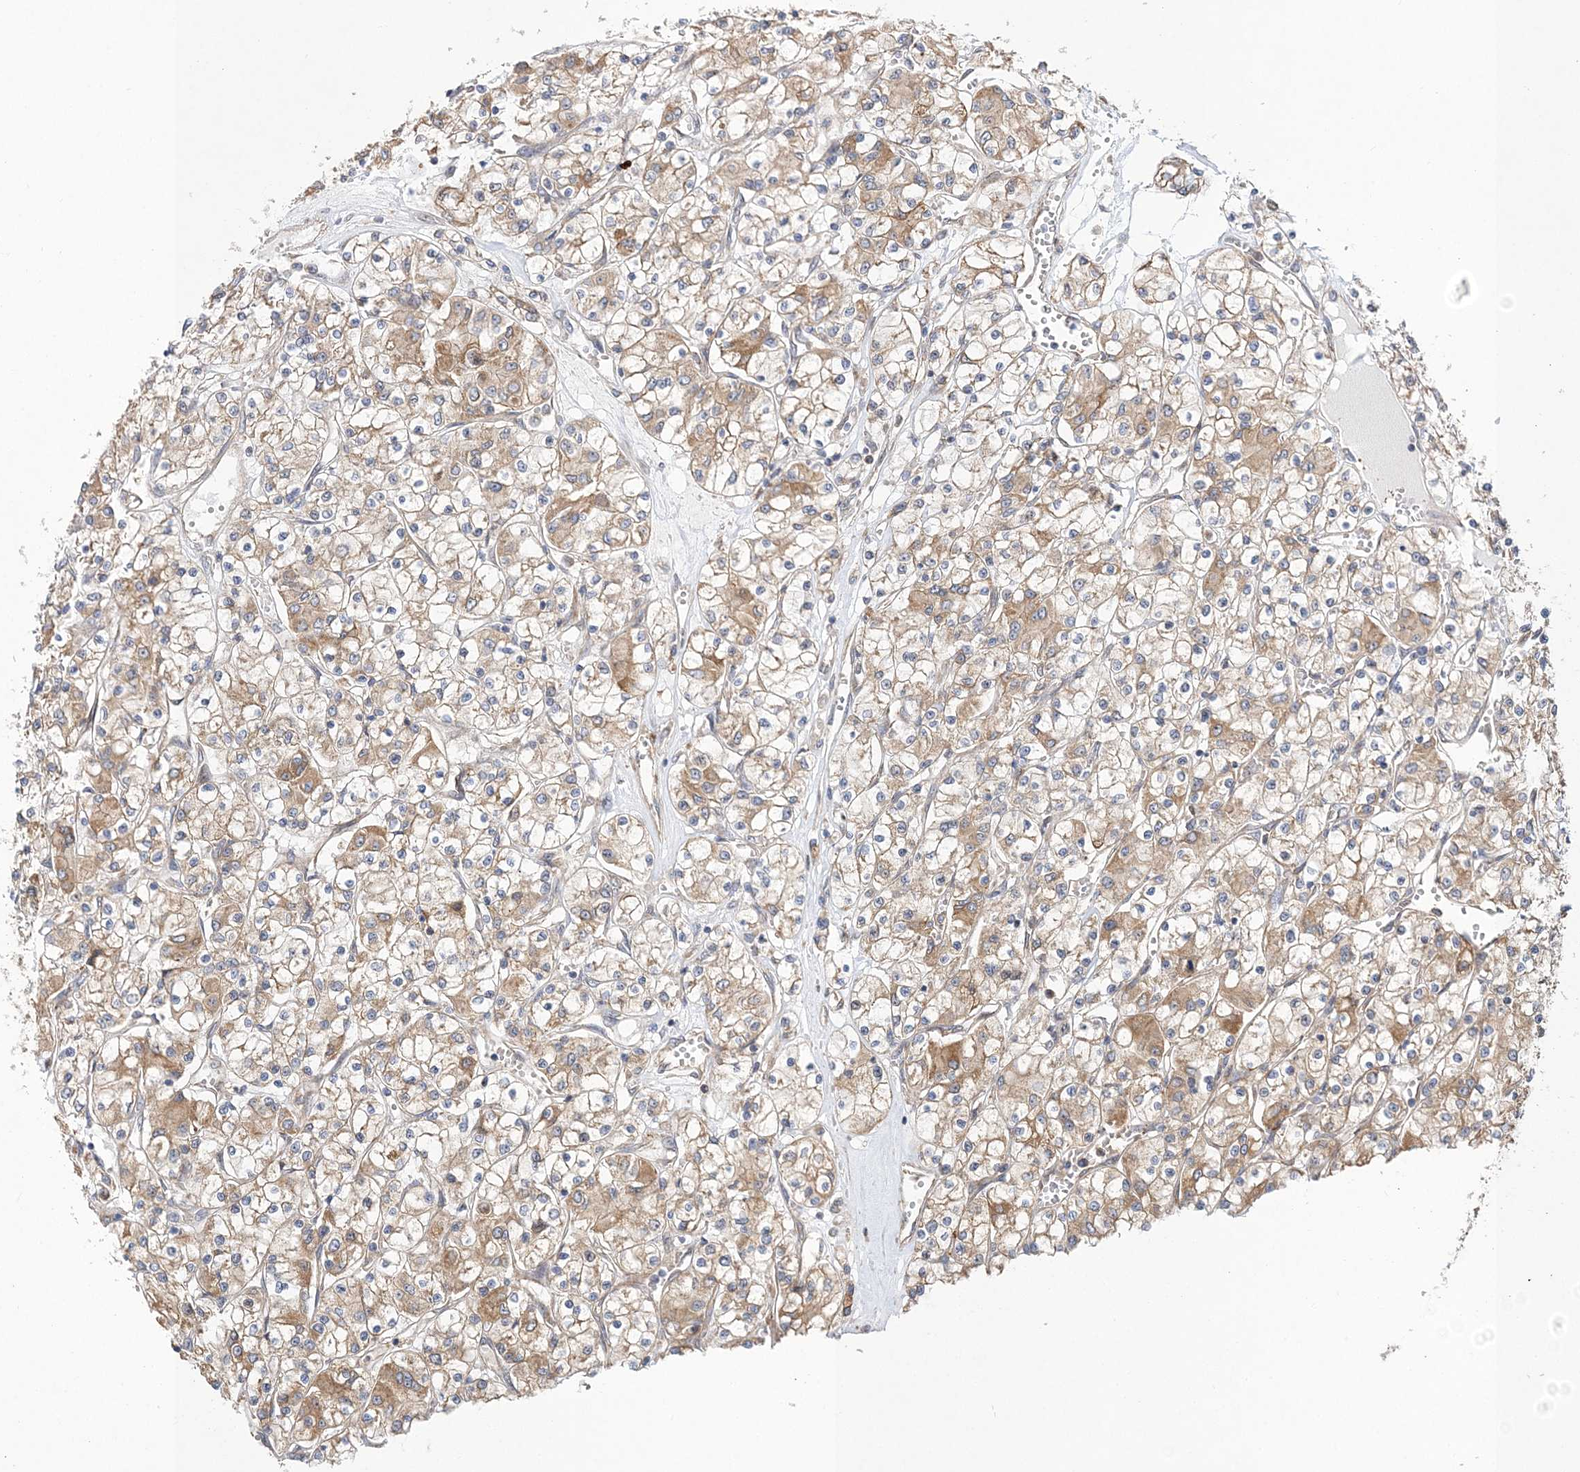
{"staining": {"intensity": "moderate", "quantity": "25%-75%", "location": "cytoplasmic/membranous"}, "tissue": "renal cancer", "cell_type": "Tumor cells", "image_type": "cancer", "snomed": [{"axis": "morphology", "description": "Adenocarcinoma, NOS"}, {"axis": "topography", "description": "Kidney"}], "caption": "Immunohistochemistry (IHC) histopathology image of renal cancer (adenocarcinoma) stained for a protein (brown), which shows medium levels of moderate cytoplasmic/membranous staining in approximately 25%-75% of tumor cells.", "gene": "ZFYVE16", "patient": {"sex": "female", "age": 59}}